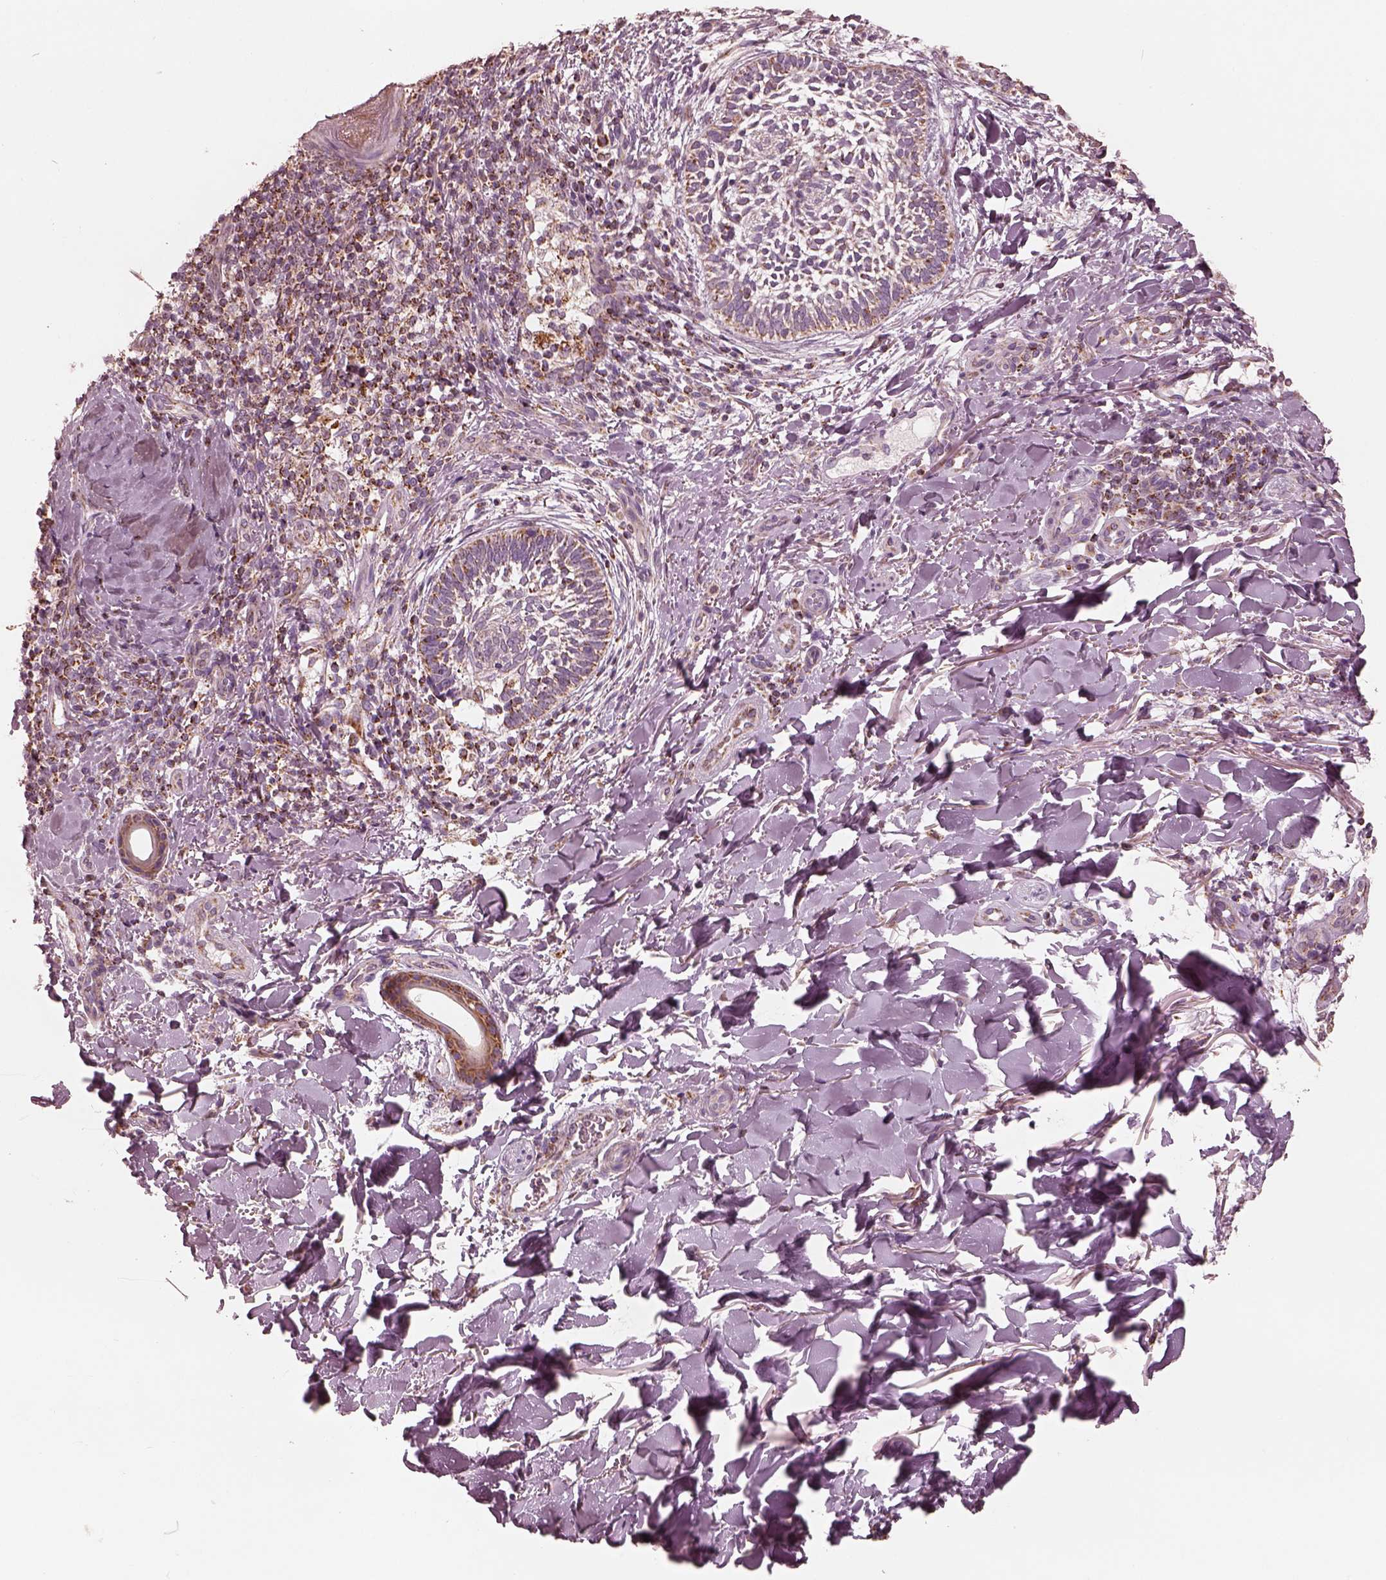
{"staining": {"intensity": "weak", "quantity": ">75%", "location": "cytoplasmic/membranous"}, "tissue": "skin cancer", "cell_type": "Tumor cells", "image_type": "cancer", "snomed": [{"axis": "morphology", "description": "Normal tissue, NOS"}, {"axis": "morphology", "description": "Basal cell carcinoma"}, {"axis": "topography", "description": "Skin"}], "caption": "DAB immunohistochemical staining of human skin basal cell carcinoma reveals weak cytoplasmic/membranous protein expression in about >75% of tumor cells.", "gene": "ENTPD6", "patient": {"sex": "male", "age": 46}}